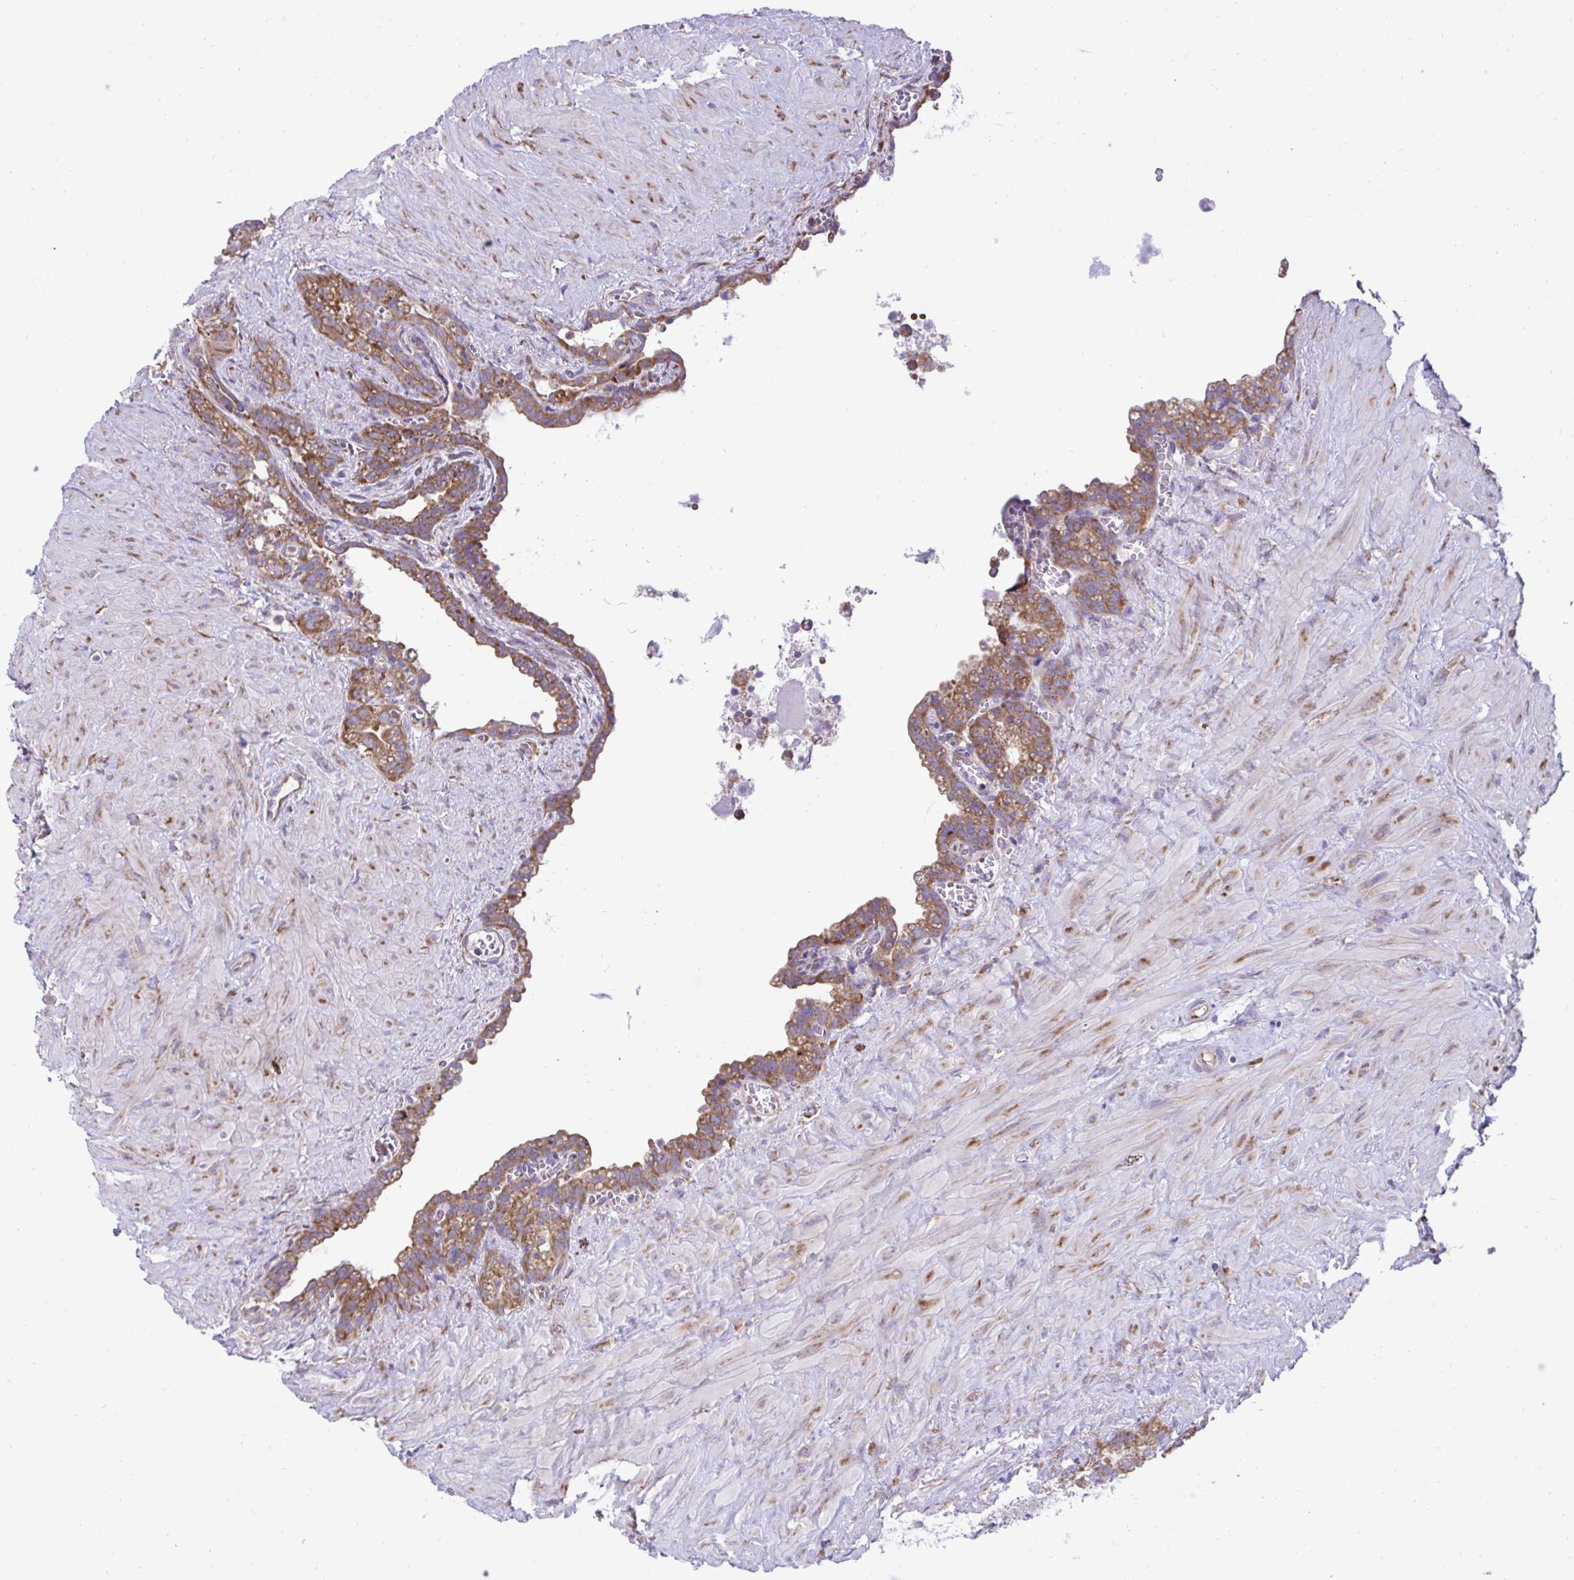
{"staining": {"intensity": "moderate", "quantity": ">75%", "location": "cytoplasmic/membranous"}, "tissue": "seminal vesicle", "cell_type": "Glandular cells", "image_type": "normal", "snomed": [{"axis": "morphology", "description": "Normal tissue, NOS"}, {"axis": "topography", "description": "Seminal veicle"}], "caption": "High-power microscopy captured an immunohistochemistry image of benign seminal vesicle, revealing moderate cytoplasmic/membranous expression in about >75% of glandular cells. The staining is performed using DAB (3,3'-diaminobenzidine) brown chromogen to label protein expression. The nuclei are counter-stained blue using hematoxylin.", "gene": "RPL7", "patient": {"sex": "male", "age": 76}}